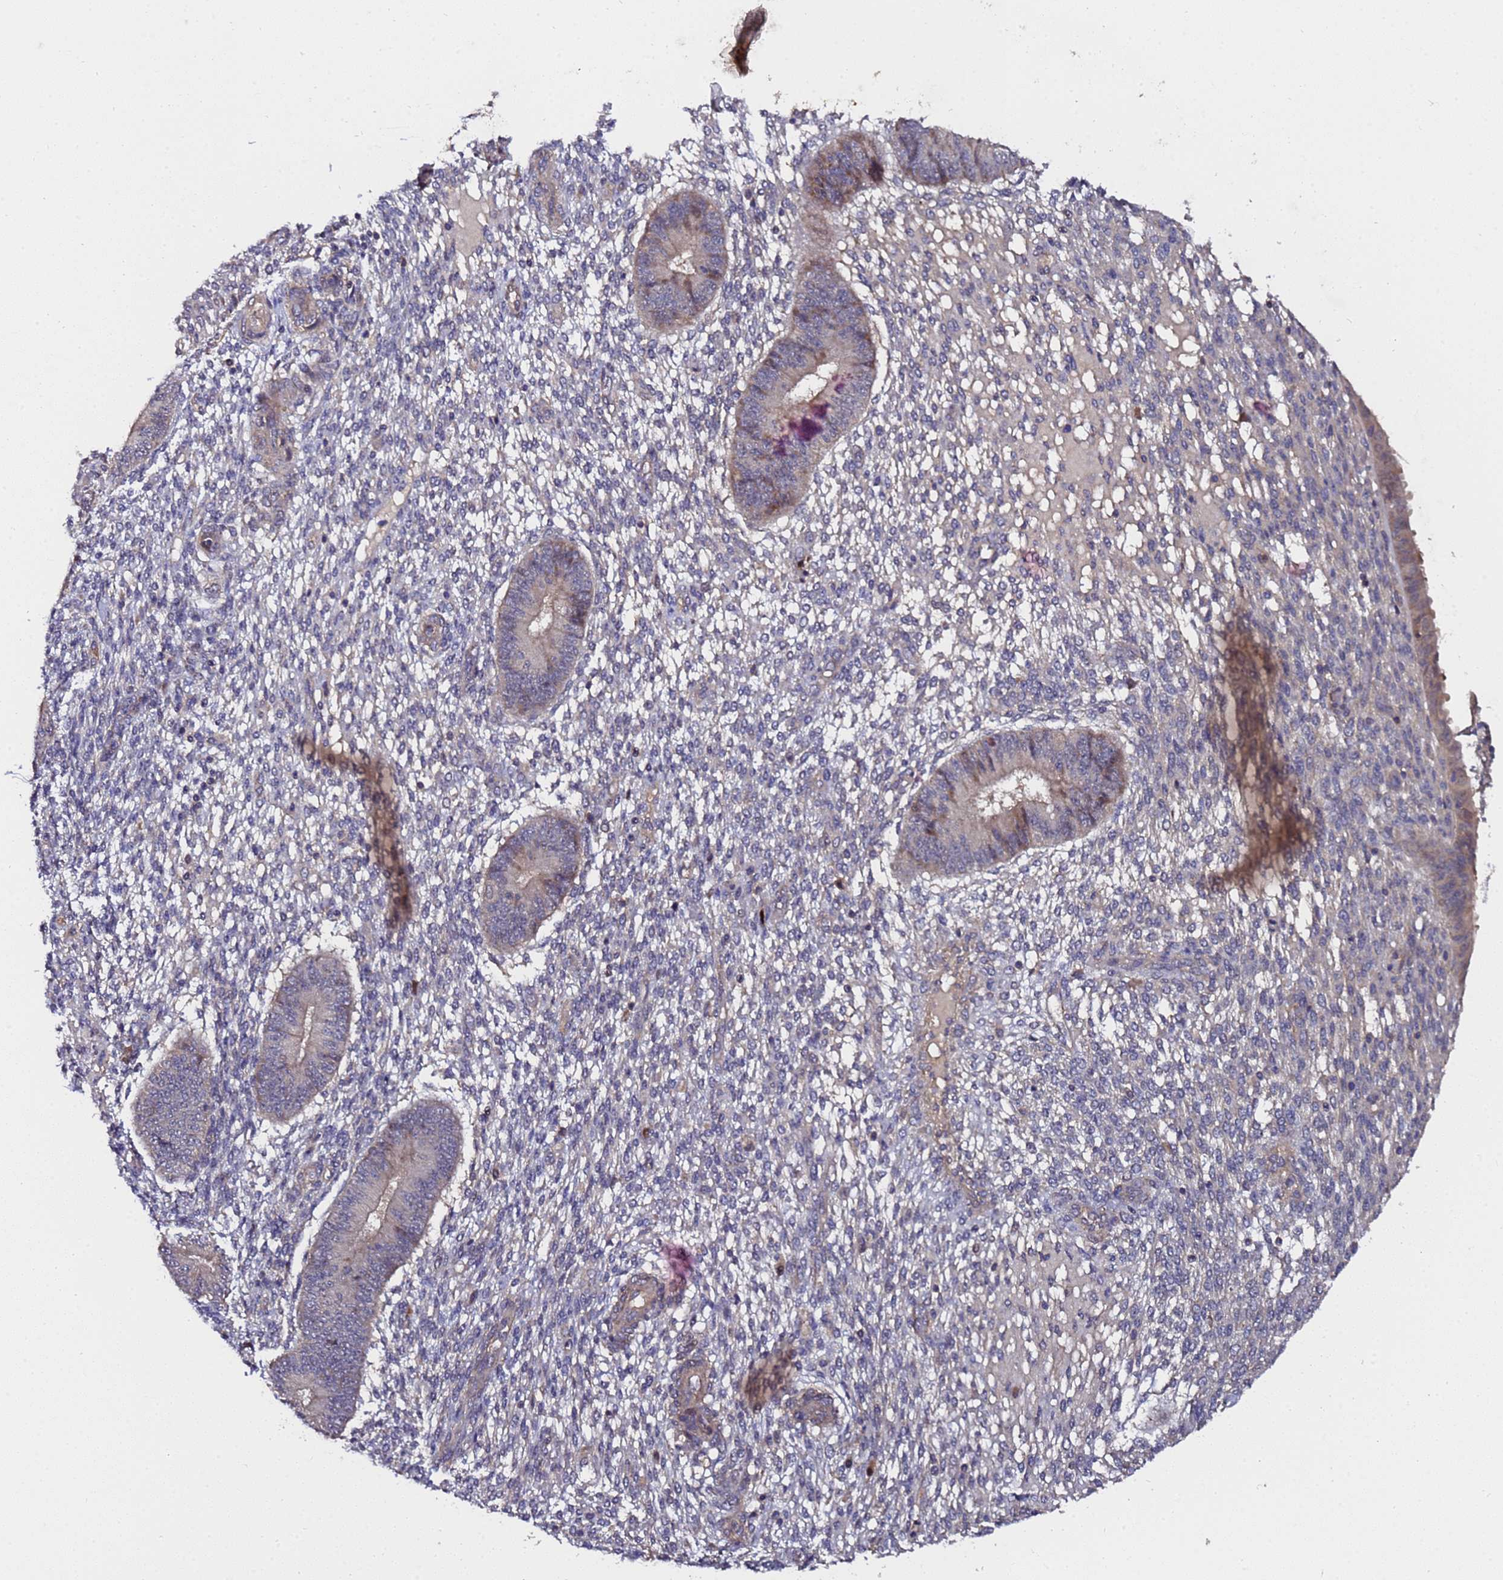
{"staining": {"intensity": "negative", "quantity": "none", "location": "none"}, "tissue": "endometrium", "cell_type": "Cells in endometrial stroma", "image_type": "normal", "snomed": [{"axis": "morphology", "description": "Normal tissue, NOS"}, {"axis": "topography", "description": "Endometrium"}], "caption": "High magnification brightfield microscopy of benign endometrium stained with DAB (3,3'-diaminobenzidine) (brown) and counterstained with hematoxylin (blue): cells in endometrial stroma show no significant staining.", "gene": "GSTCD", "patient": {"sex": "female", "age": 49}}